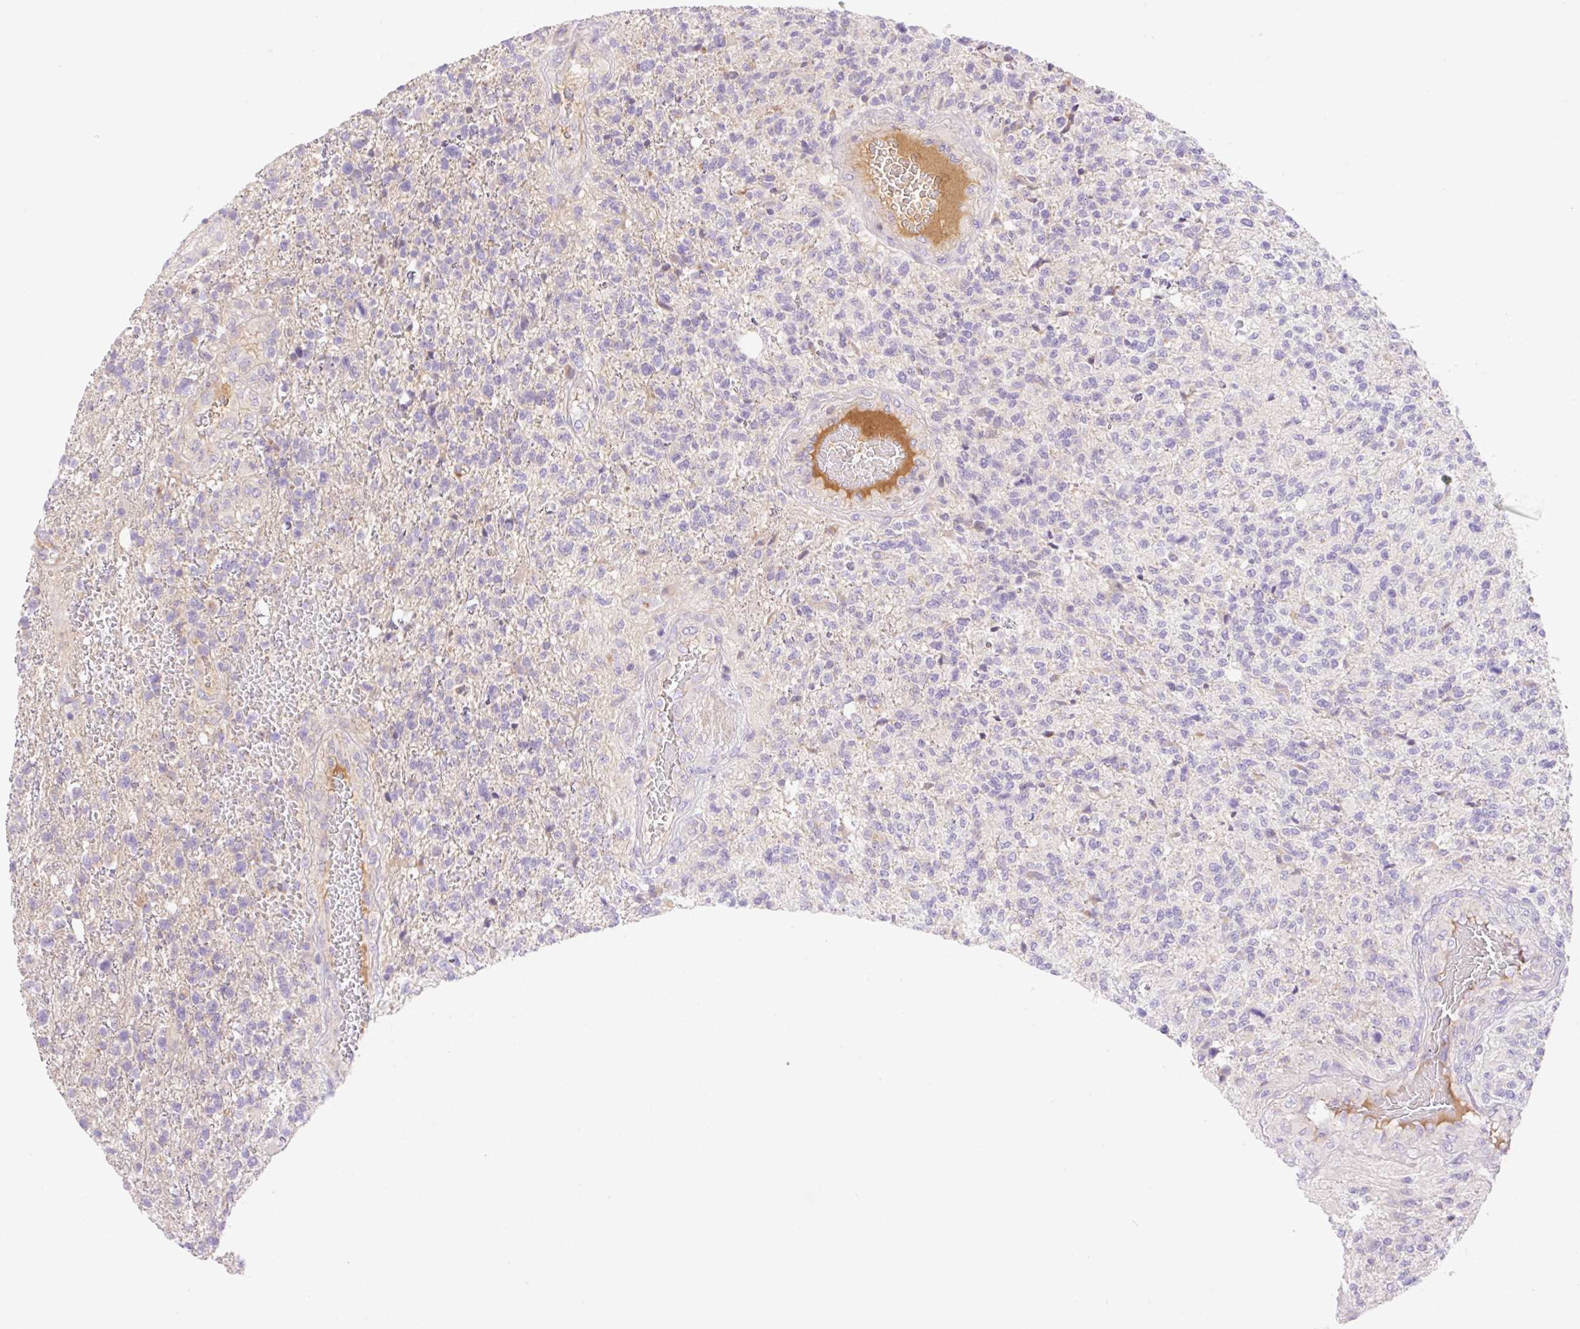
{"staining": {"intensity": "negative", "quantity": "none", "location": "none"}, "tissue": "glioma", "cell_type": "Tumor cells", "image_type": "cancer", "snomed": [{"axis": "morphology", "description": "Glioma, malignant, High grade"}, {"axis": "topography", "description": "Brain"}], "caption": "Tumor cells are negative for brown protein staining in malignant high-grade glioma.", "gene": "DENND5A", "patient": {"sex": "male", "age": 56}}